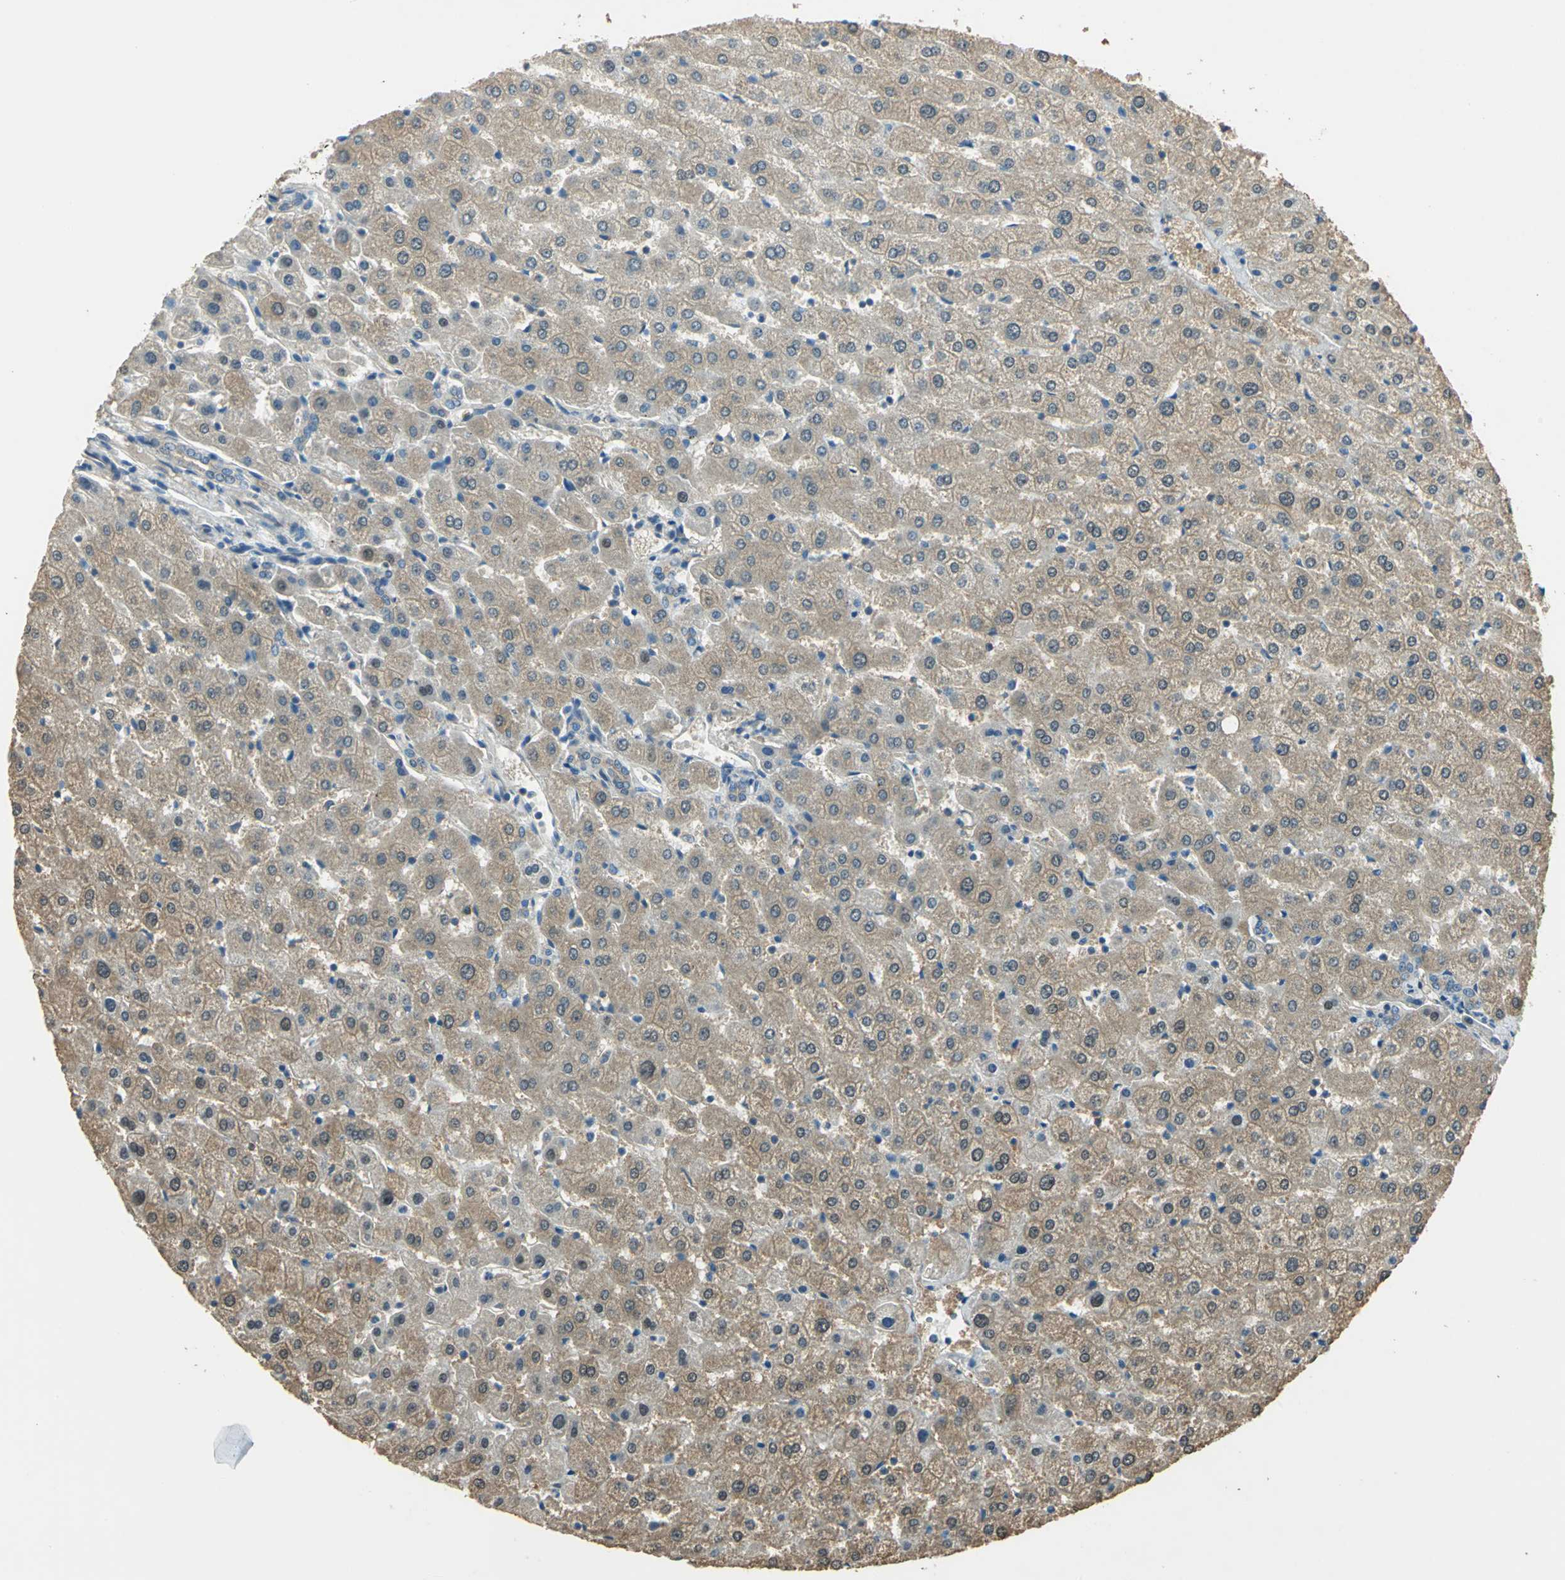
{"staining": {"intensity": "weak", "quantity": "25%-75%", "location": "cytoplasmic/membranous"}, "tissue": "liver", "cell_type": "Cholangiocytes", "image_type": "normal", "snomed": [{"axis": "morphology", "description": "Normal tissue, NOS"}, {"axis": "morphology", "description": "Fibrosis, NOS"}, {"axis": "topography", "description": "Liver"}], "caption": "Protein expression by immunohistochemistry shows weak cytoplasmic/membranous expression in about 25%-75% of cholangiocytes in unremarkable liver.", "gene": "SHC2", "patient": {"sex": "female", "age": 29}}